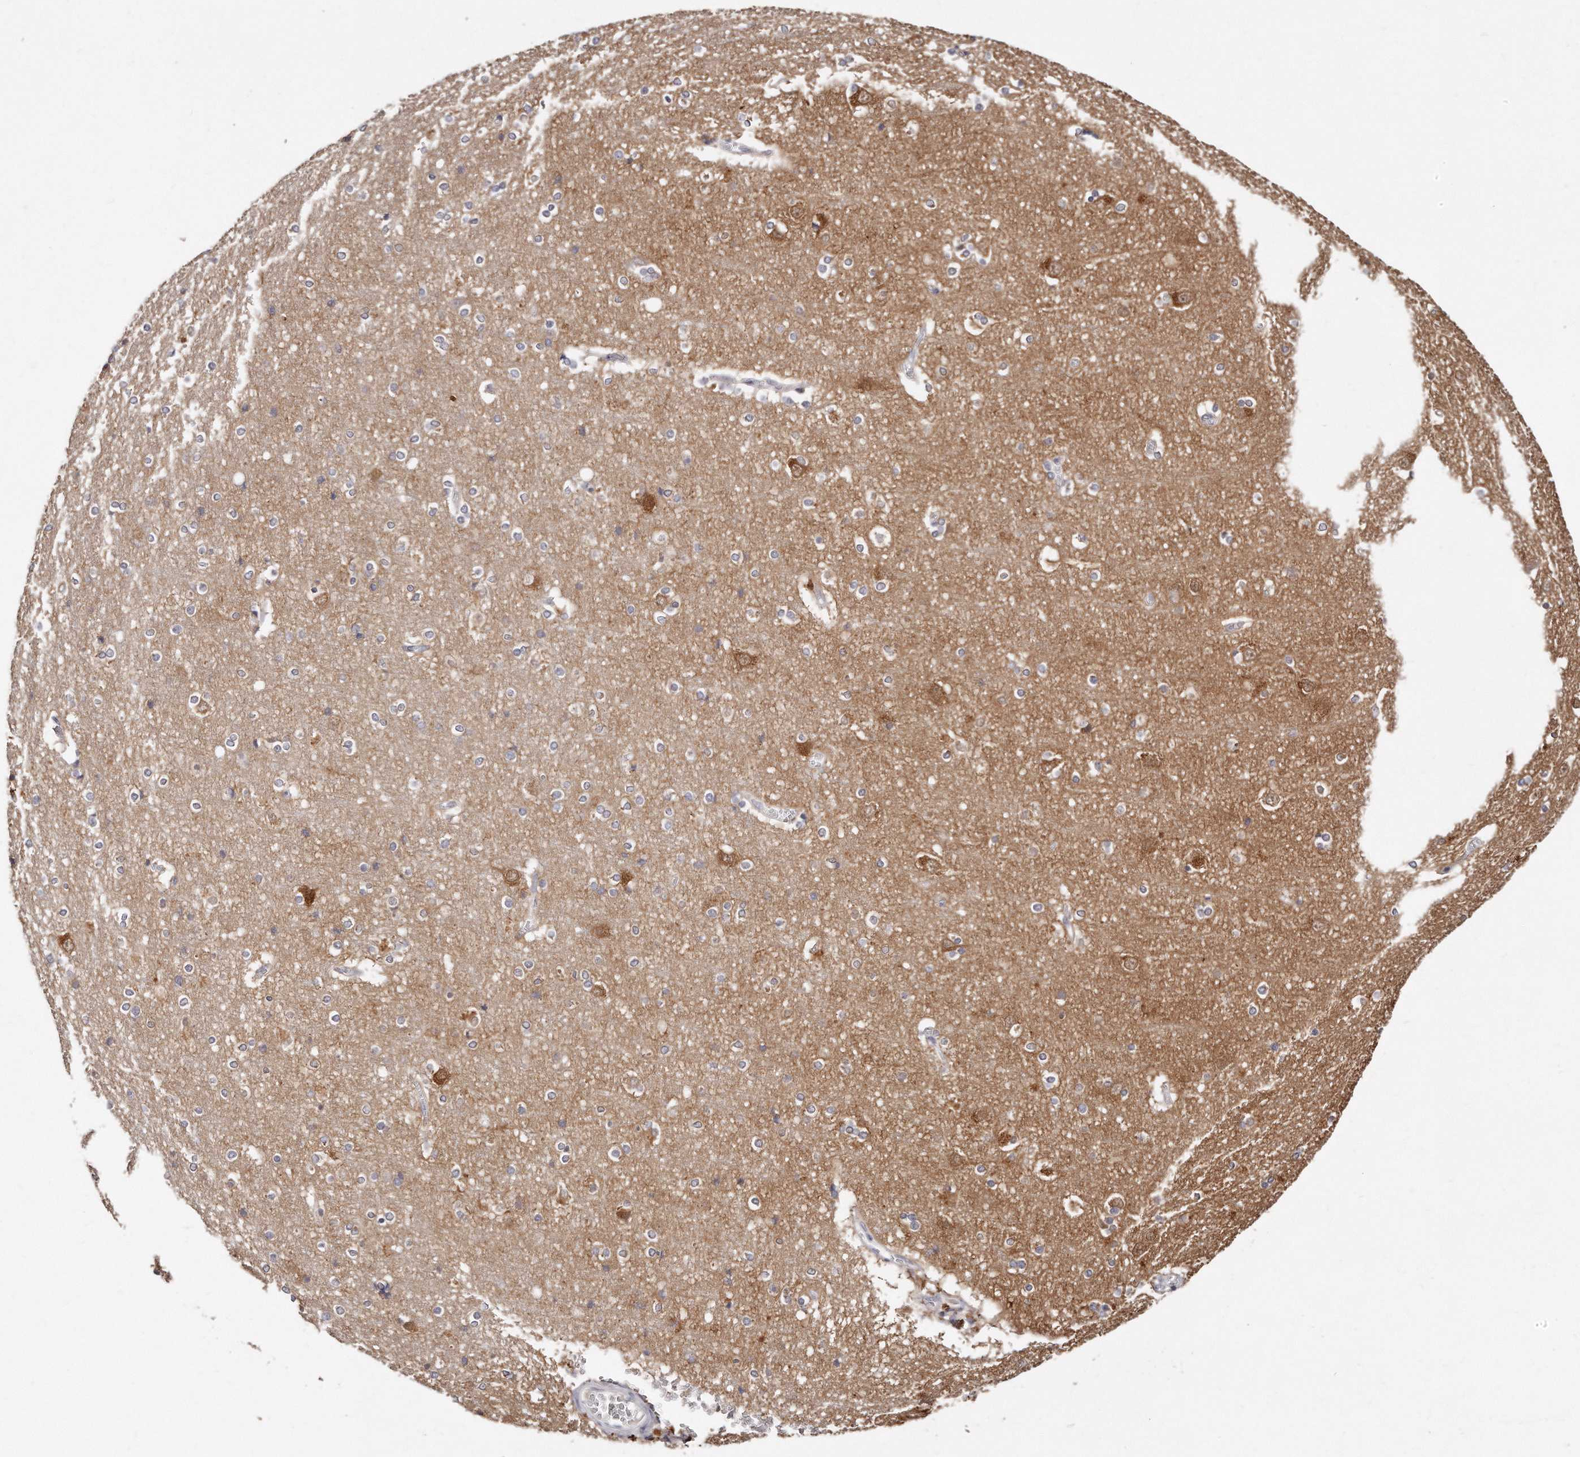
{"staining": {"intensity": "negative", "quantity": "none", "location": "none"}, "tissue": "cerebral cortex", "cell_type": "Endothelial cells", "image_type": "normal", "snomed": [{"axis": "morphology", "description": "Normal tissue, NOS"}, {"axis": "topography", "description": "Cerebral cortex"}], "caption": "DAB immunohistochemical staining of unremarkable human cerebral cortex reveals no significant expression in endothelial cells. (Immunohistochemistry (ihc), brightfield microscopy, high magnification).", "gene": "GDA", "patient": {"sex": "male", "age": 54}}